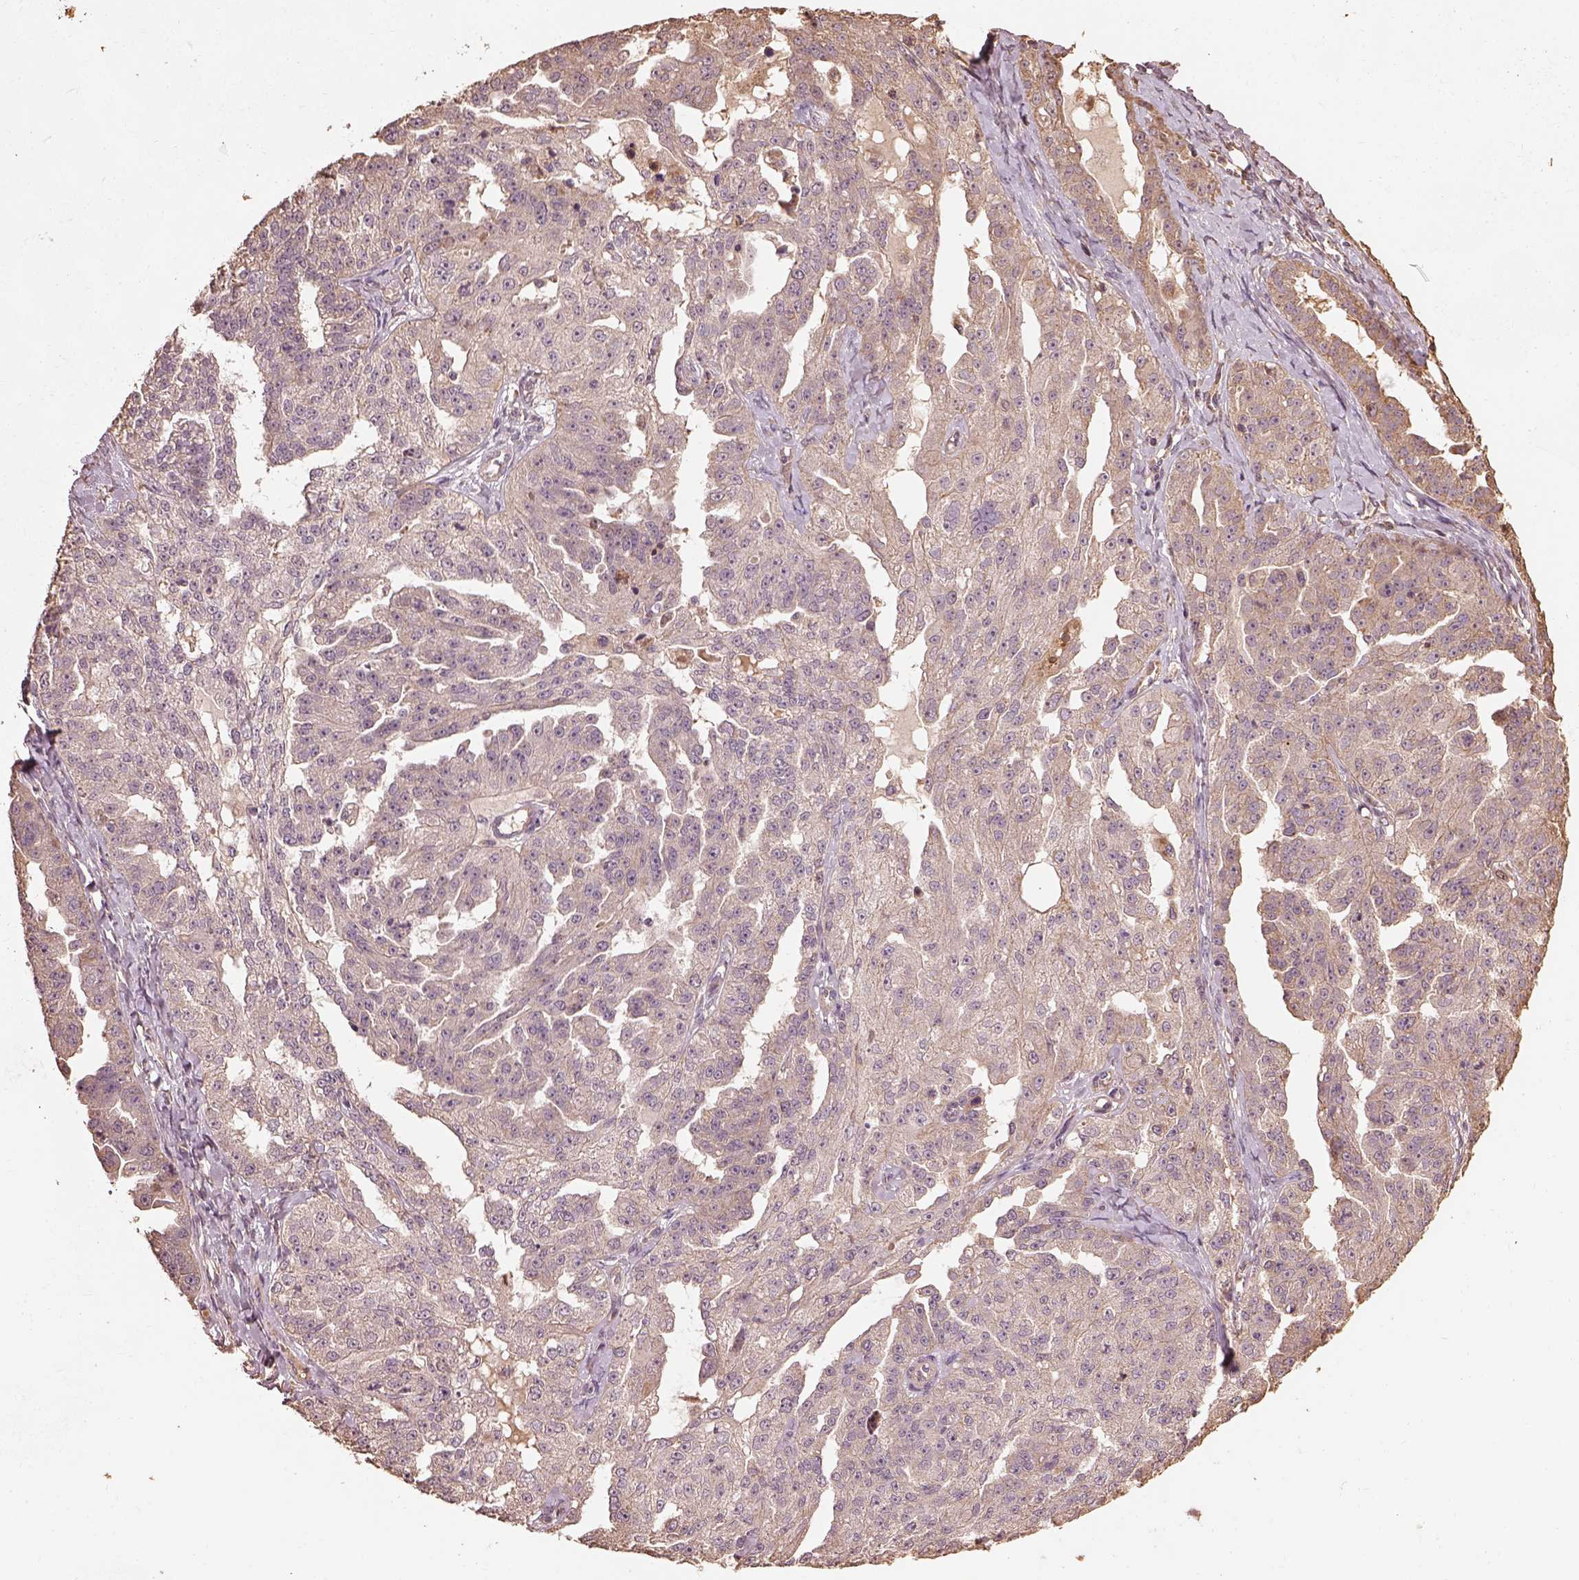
{"staining": {"intensity": "weak", "quantity": ">75%", "location": "cytoplasmic/membranous"}, "tissue": "ovarian cancer", "cell_type": "Tumor cells", "image_type": "cancer", "snomed": [{"axis": "morphology", "description": "Cystadenocarcinoma, serous, NOS"}, {"axis": "topography", "description": "Ovary"}], "caption": "Protein staining reveals weak cytoplasmic/membranous expression in approximately >75% of tumor cells in serous cystadenocarcinoma (ovarian). The staining was performed using DAB (3,3'-diaminobenzidine), with brown indicating positive protein expression. Nuclei are stained blue with hematoxylin.", "gene": "METTL4", "patient": {"sex": "female", "age": 58}}